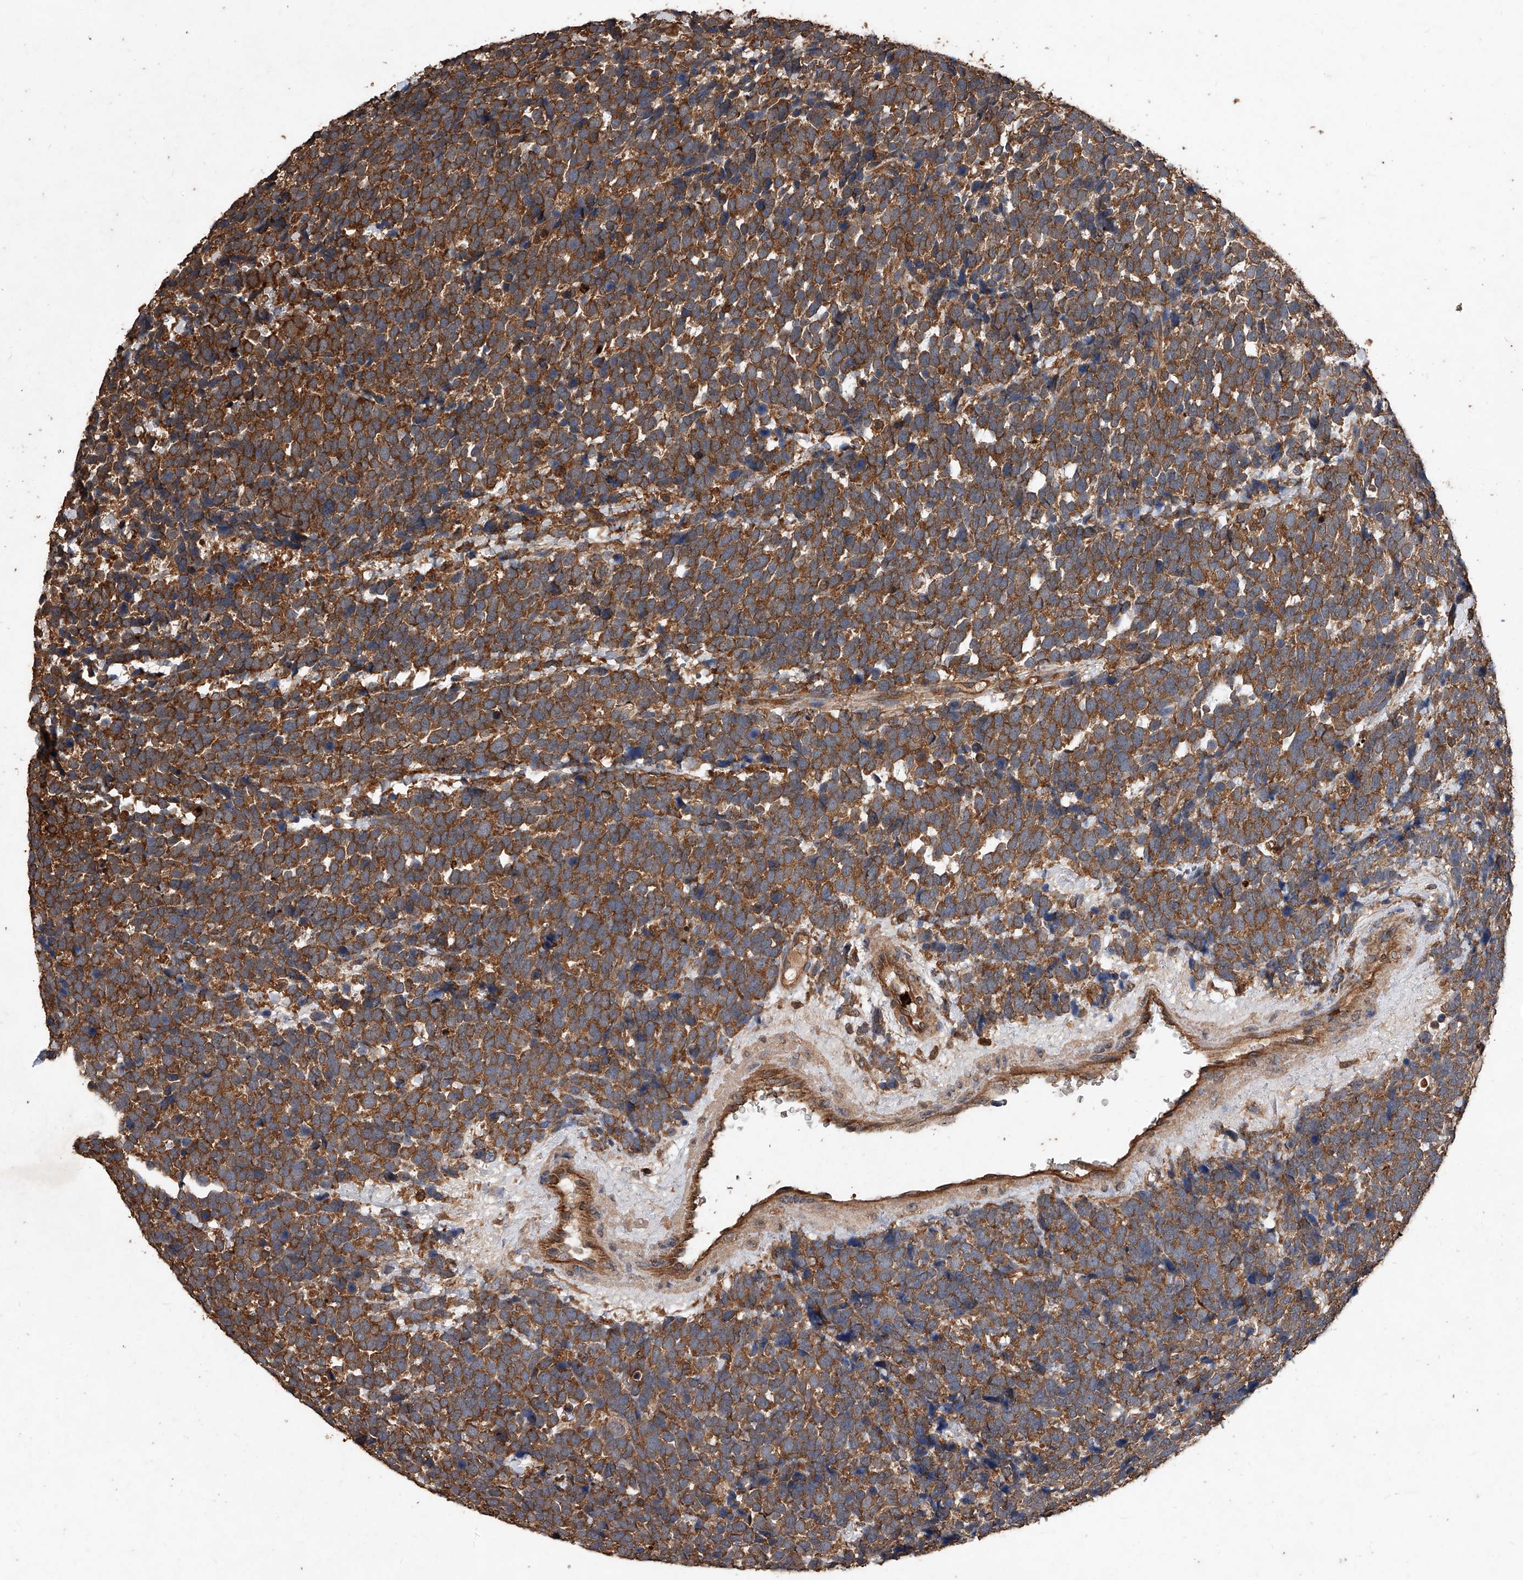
{"staining": {"intensity": "strong", "quantity": ">75%", "location": "cytoplasmic/membranous"}, "tissue": "urothelial cancer", "cell_type": "Tumor cells", "image_type": "cancer", "snomed": [{"axis": "morphology", "description": "Urothelial carcinoma, High grade"}, {"axis": "topography", "description": "Urinary bladder"}], "caption": "An immunohistochemistry (IHC) histopathology image of neoplastic tissue is shown. Protein staining in brown highlights strong cytoplasmic/membranous positivity in urothelial cancer within tumor cells.", "gene": "UCP2", "patient": {"sex": "female", "age": 82}}